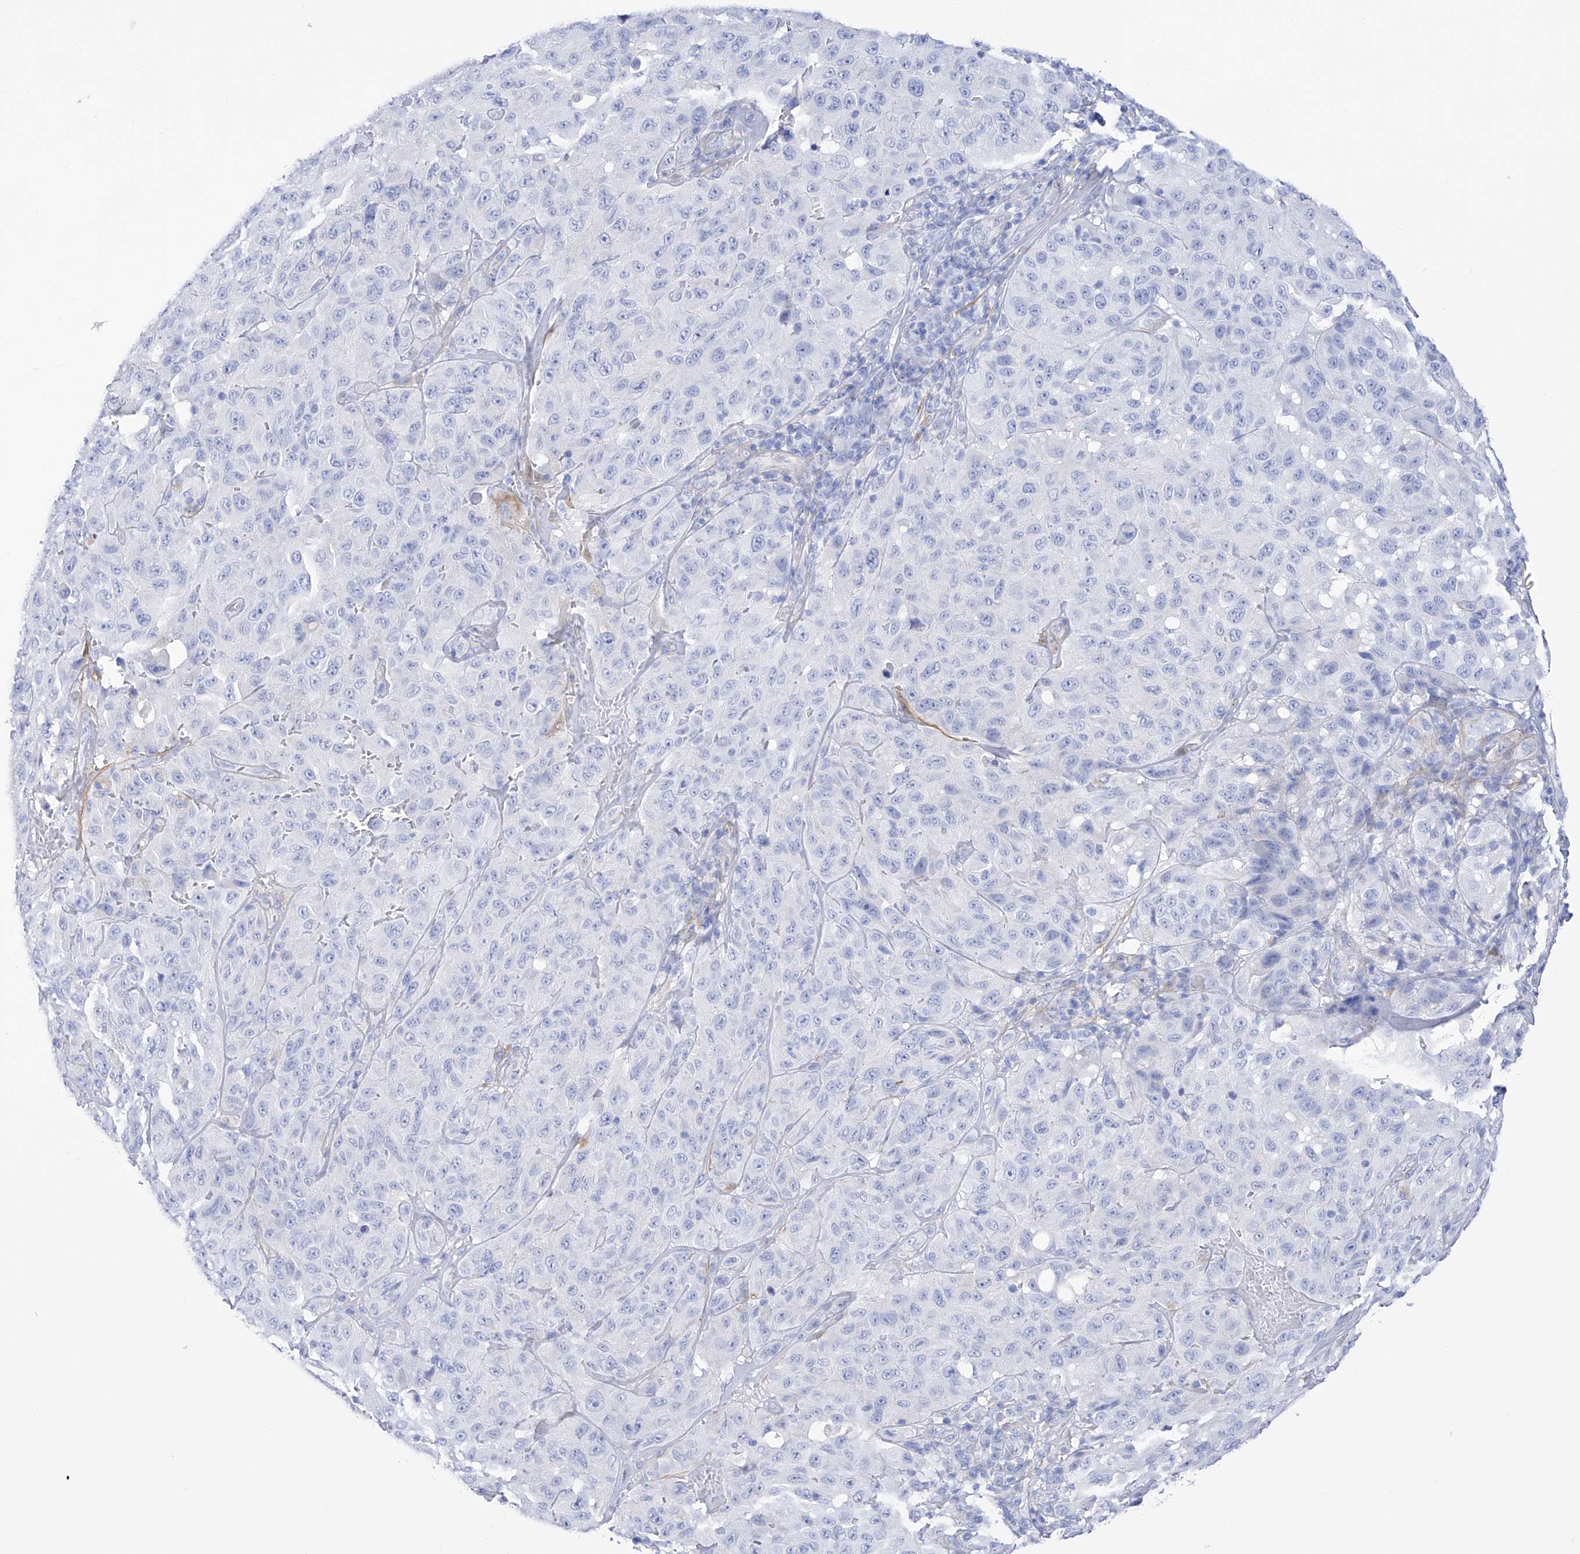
{"staining": {"intensity": "negative", "quantity": "none", "location": "none"}, "tissue": "melanoma", "cell_type": "Tumor cells", "image_type": "cancer", "snomed": [{"axis": "morphology", "description": "Malignant melanoma, NOS"}, {"axis": "topography", "description": "Skin"}], "caption": "Tumor cells are negative for brown protein staining in malignant melanoma.", "gene": "TRPC7", "patient": {"sex": "male", "age": 66}}